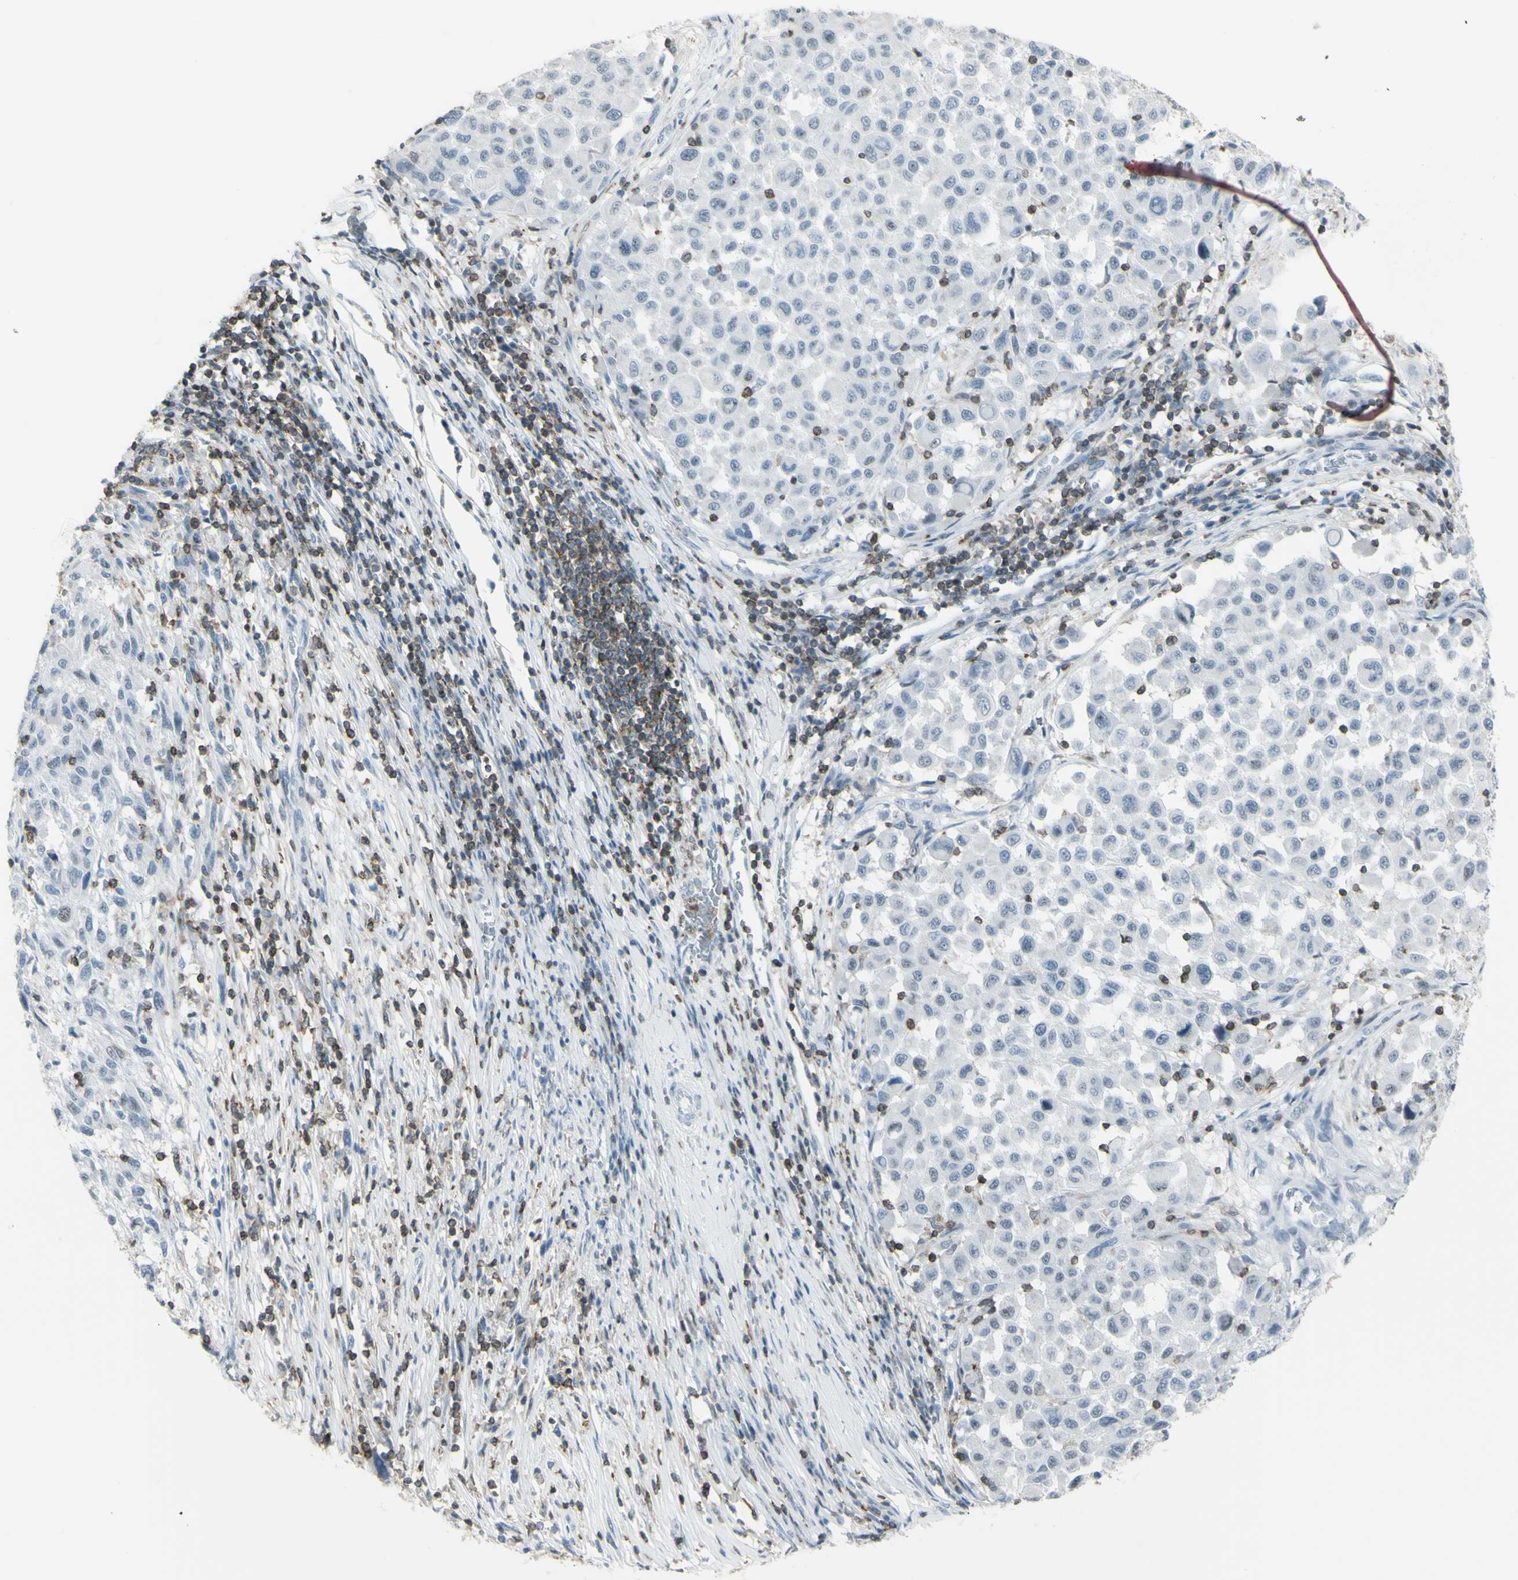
{"staining": {"intensity": "negative", "quantity": "none", "location": "none"}, "tissue": "melanoma", "cell_type": "Tumor cells", "image_type": "cancer", "snomed": [{"axis": "morphology", "description": "Malignant melanoma, Metastatic site"}, {"axis": "topography", "description": "Lymph node"}], "caption": "This micrograph is of melanoma stained with immunohistochemistry to label a protein in brown with the nuclei are counter-stained blue. There is no expression in tumor cells.", "gene": "NRG1", "patient": {"sex": "male", "age": 61}}